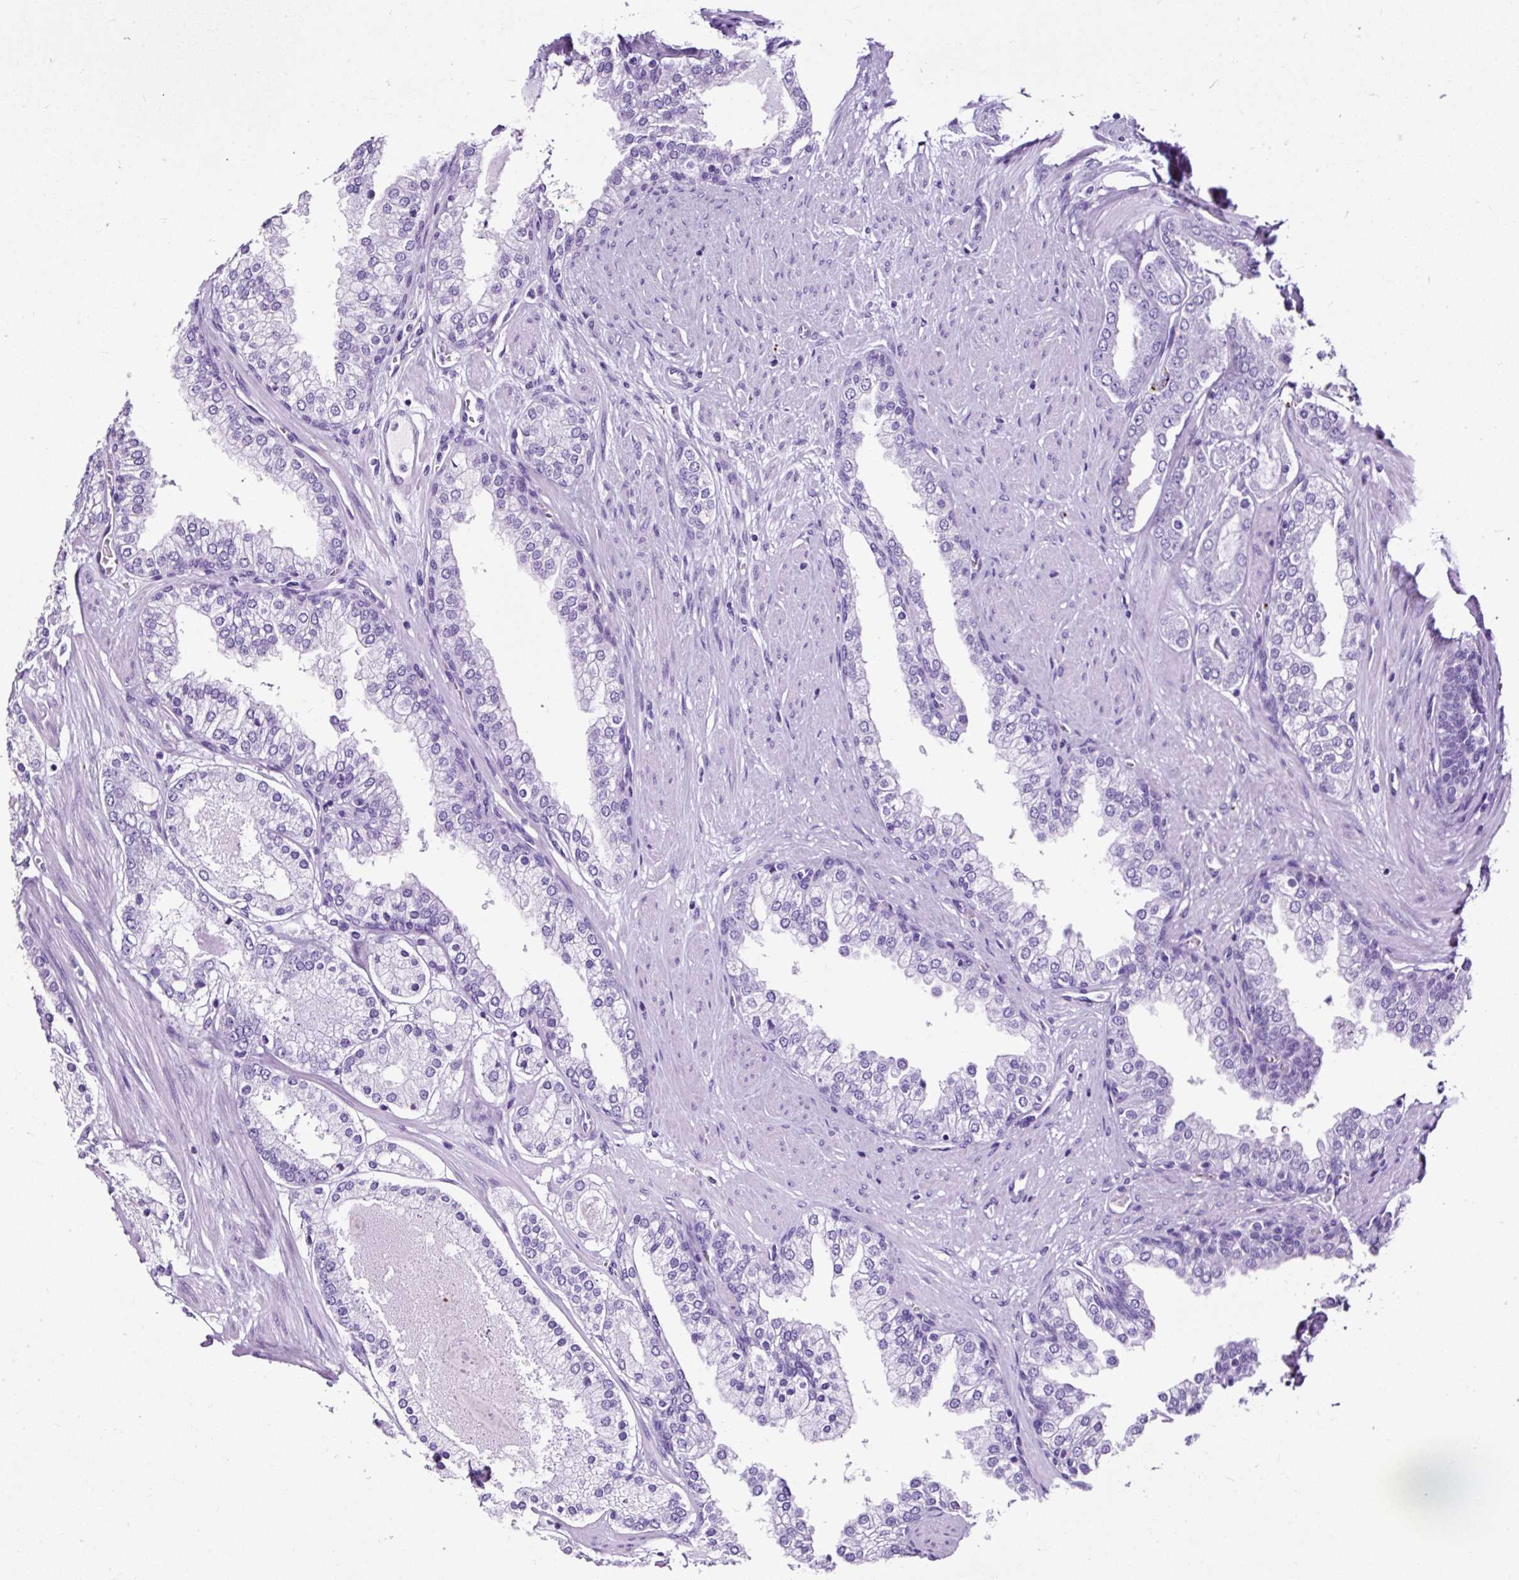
{"staining": {"intensity": "negative", "quantity": "none", "location": "none"}, "tissue": "prostate cancer", "cell_type": "Tumor cells", "image_type": "cancer", "snomed": [{"axis": "morphology", "description": "Adenocarcinoma, Low grade"}, {"axis": "topography", "description": "Prostate"}], "caption": "Prostate cancer was stained to show a protein in brown. There is no significant staining in tumor cells. (Stains: DAB immunohistochemistry with hematoxylin counter stain, Microscopy: brightfield microscopy at high magnification).", "gene": "NTS", "patient": {"sex": "male", "age": 42}}